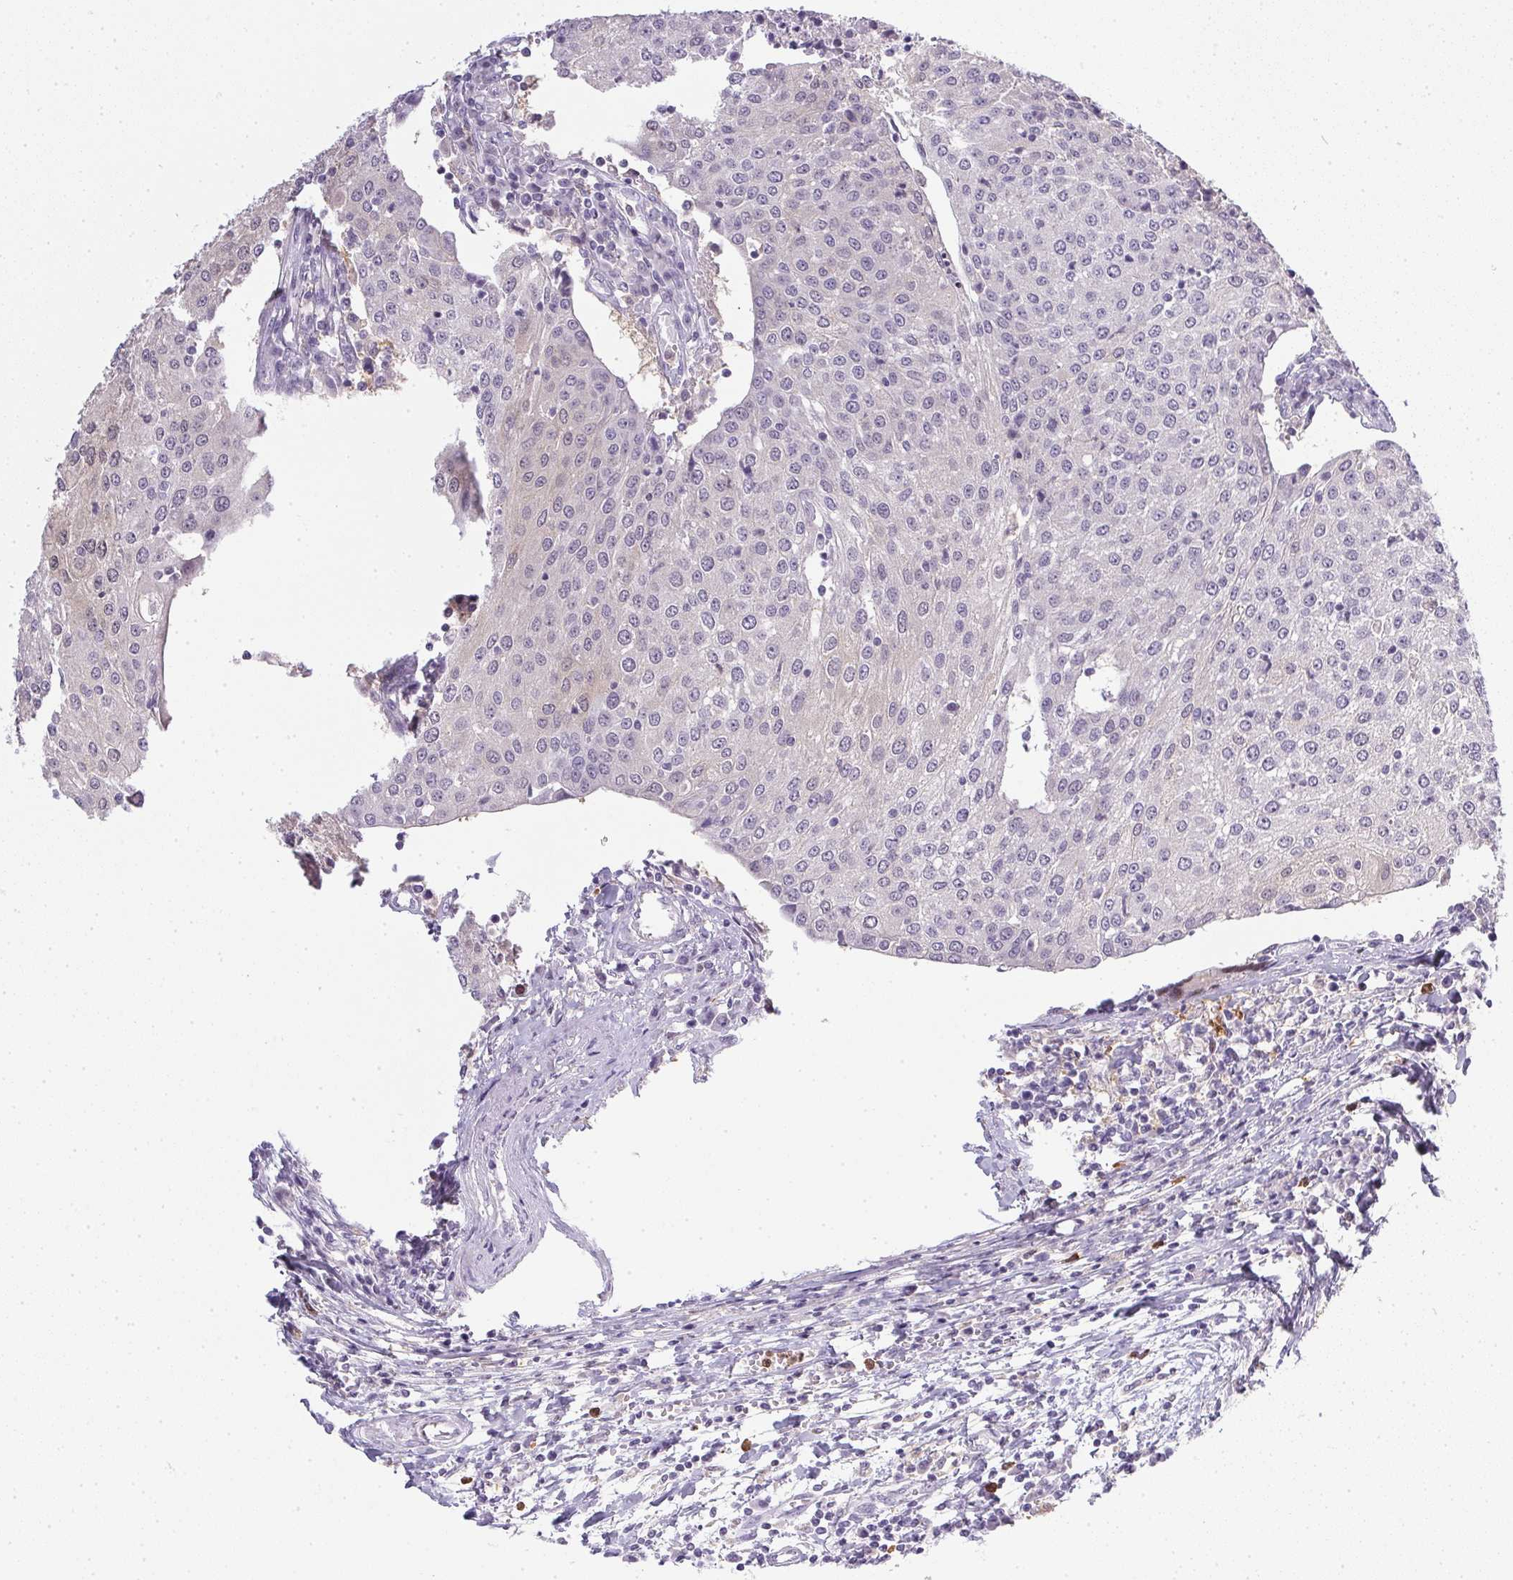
{"staining": {"intensity": "negative", "quantity": "none", "location": "none"}, "tissue": "urothelial cancer", "cell_type": "Tumor cells", "image_type": "cancer", "snomed": [{"axis": "morphology", "description": "Urothelial carcinoma, High grade"}, {"axis": "topography", "description": "Urinary bladder"}], "caption": "A high-resolution image shows immunohistochemistry (IHC) staining of high-grade urothelial carcinoma, which shows no significant expression in tumor cells.", "gene": "DNAJC5G", "patient": {"sex": "female", "age": 85}}